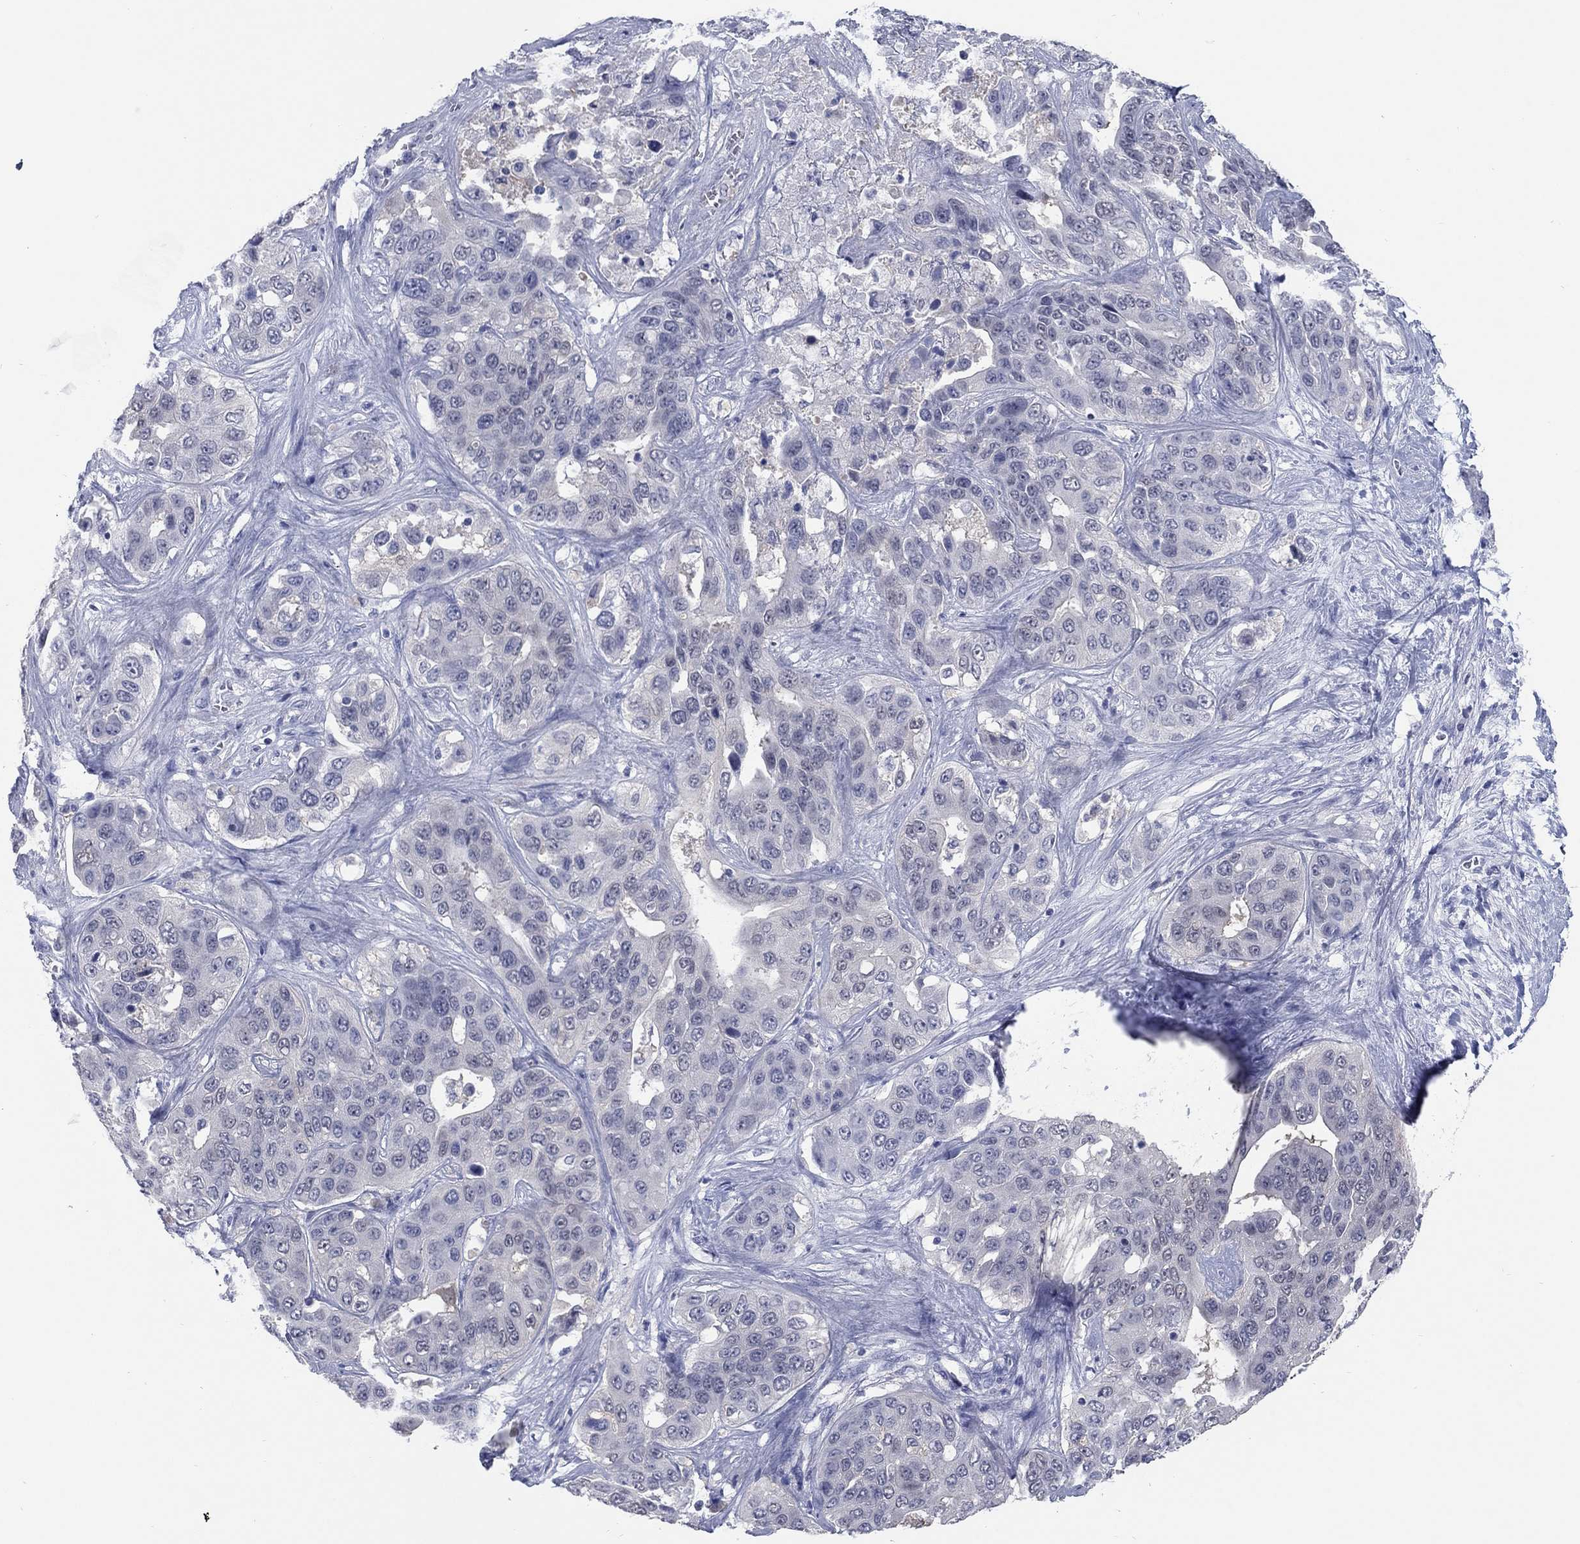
{"staining": {"intensity": "negative", "quantity": "none", "location": "none"}, "tissue": "liver cancer", "cell_type": "Tumor cells", "image_type": "cancer", "snomed": [{"axis": "morphology", "description": "Cholangiocarcinoma"}, {"axis": "topography", "description": "Liver"}], "caption": "Tumor cells show no significant expression in cholangiocarcinoma (liver).", "gene": "ATP6V1G2", "patient": {"sex": "female", "age": 52}}